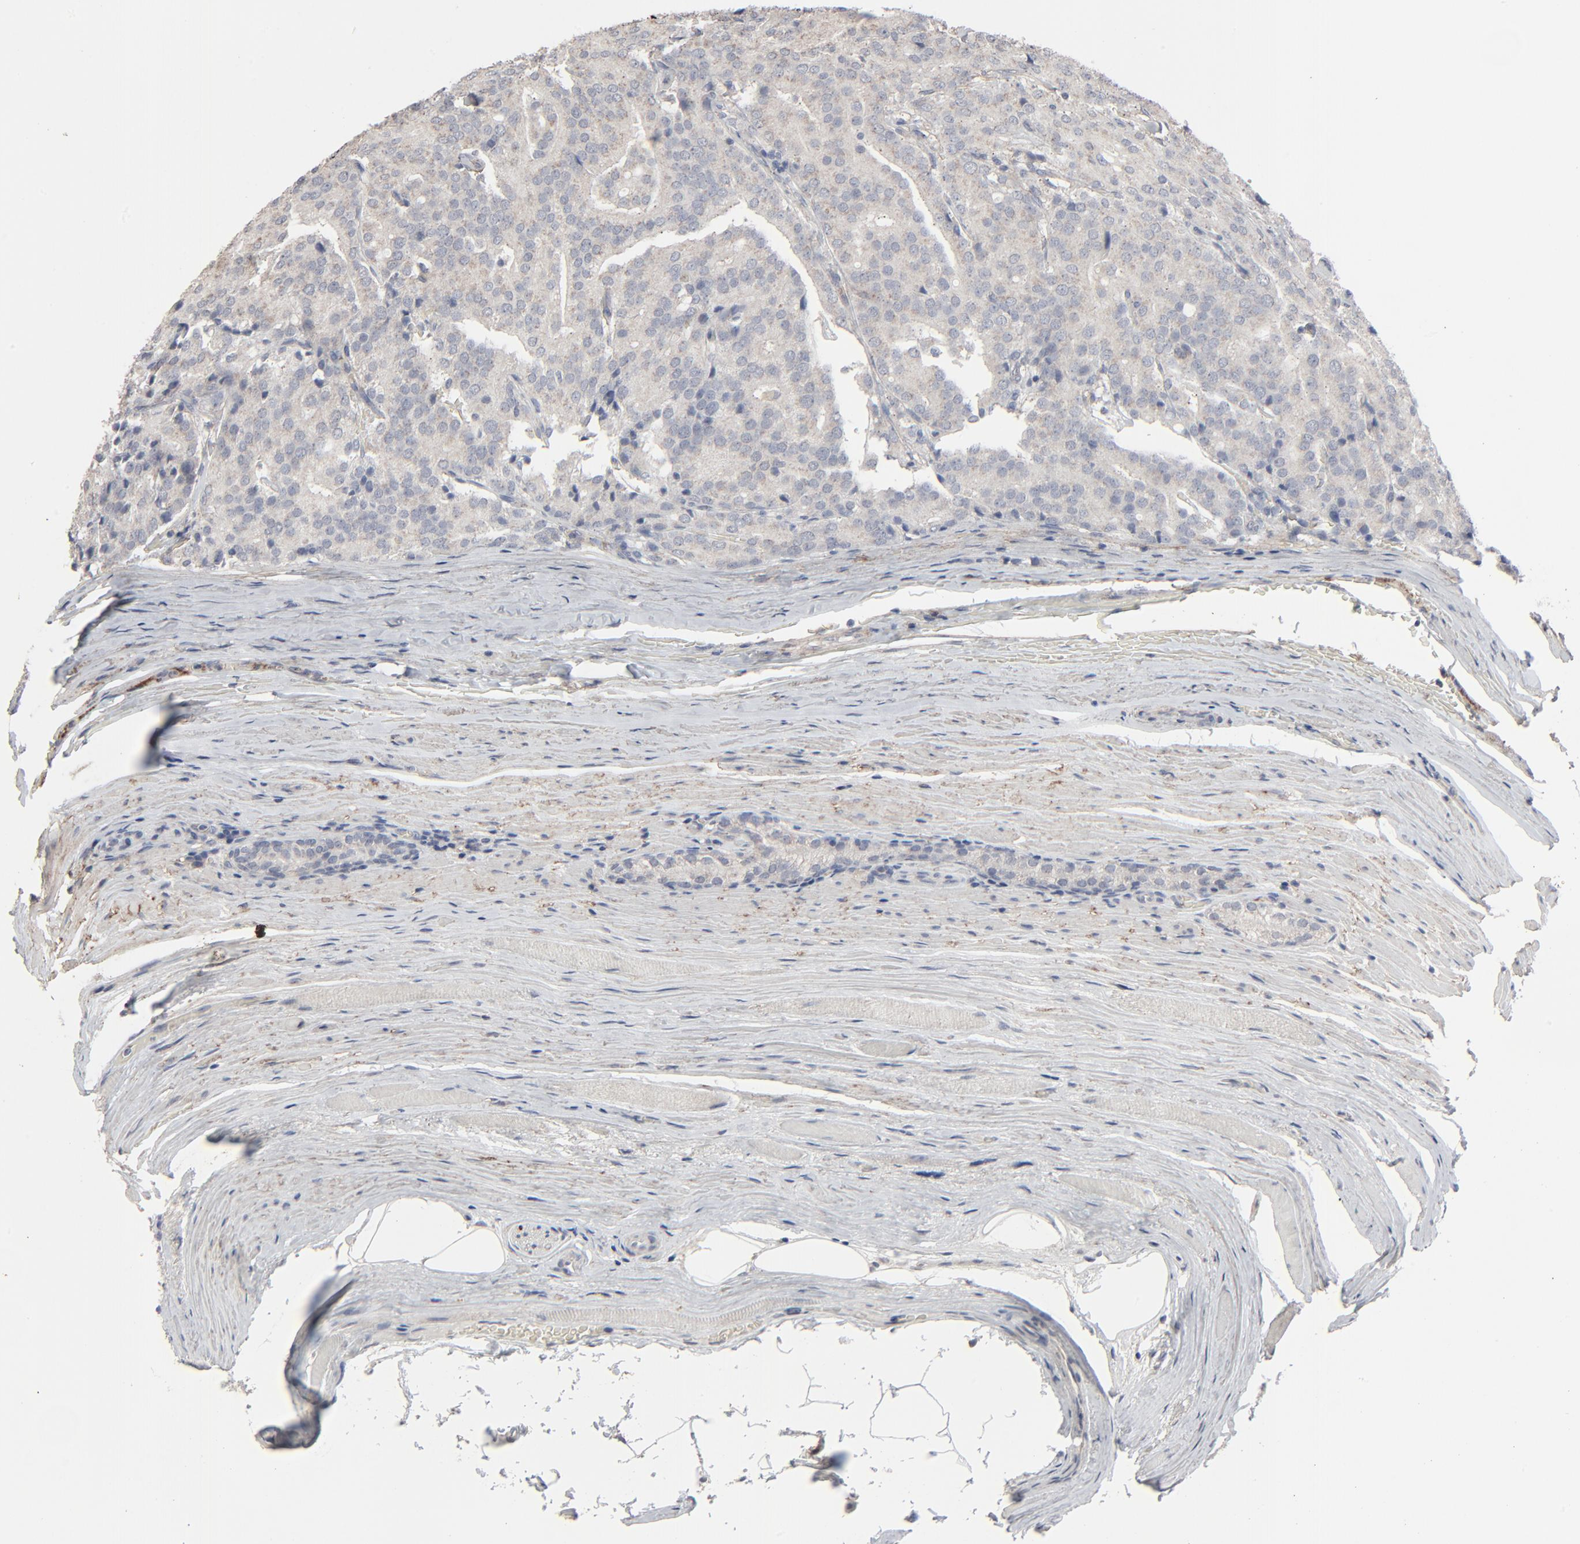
{"staining": {"intensity": "weak", "quantity": "25%-75%", "location": "cytoplasmic/membranous"}, "tissue": "prostate cancer", "cell_type": "Tumor cells", "image_type": "cancer", "snomed": [{"axis": "morphology", "description": "Adenocarcinoma, Medium grade"}, {"axis": "topography", "description": "Prostate"}], "caption": "Tumor cells display low levels of weak cytoplasmic/membranous staining in approximately 25%-75% of cells in prostate cancer.", "gene": "JAM3", "patient": {"sex": "male", "age": 72}}